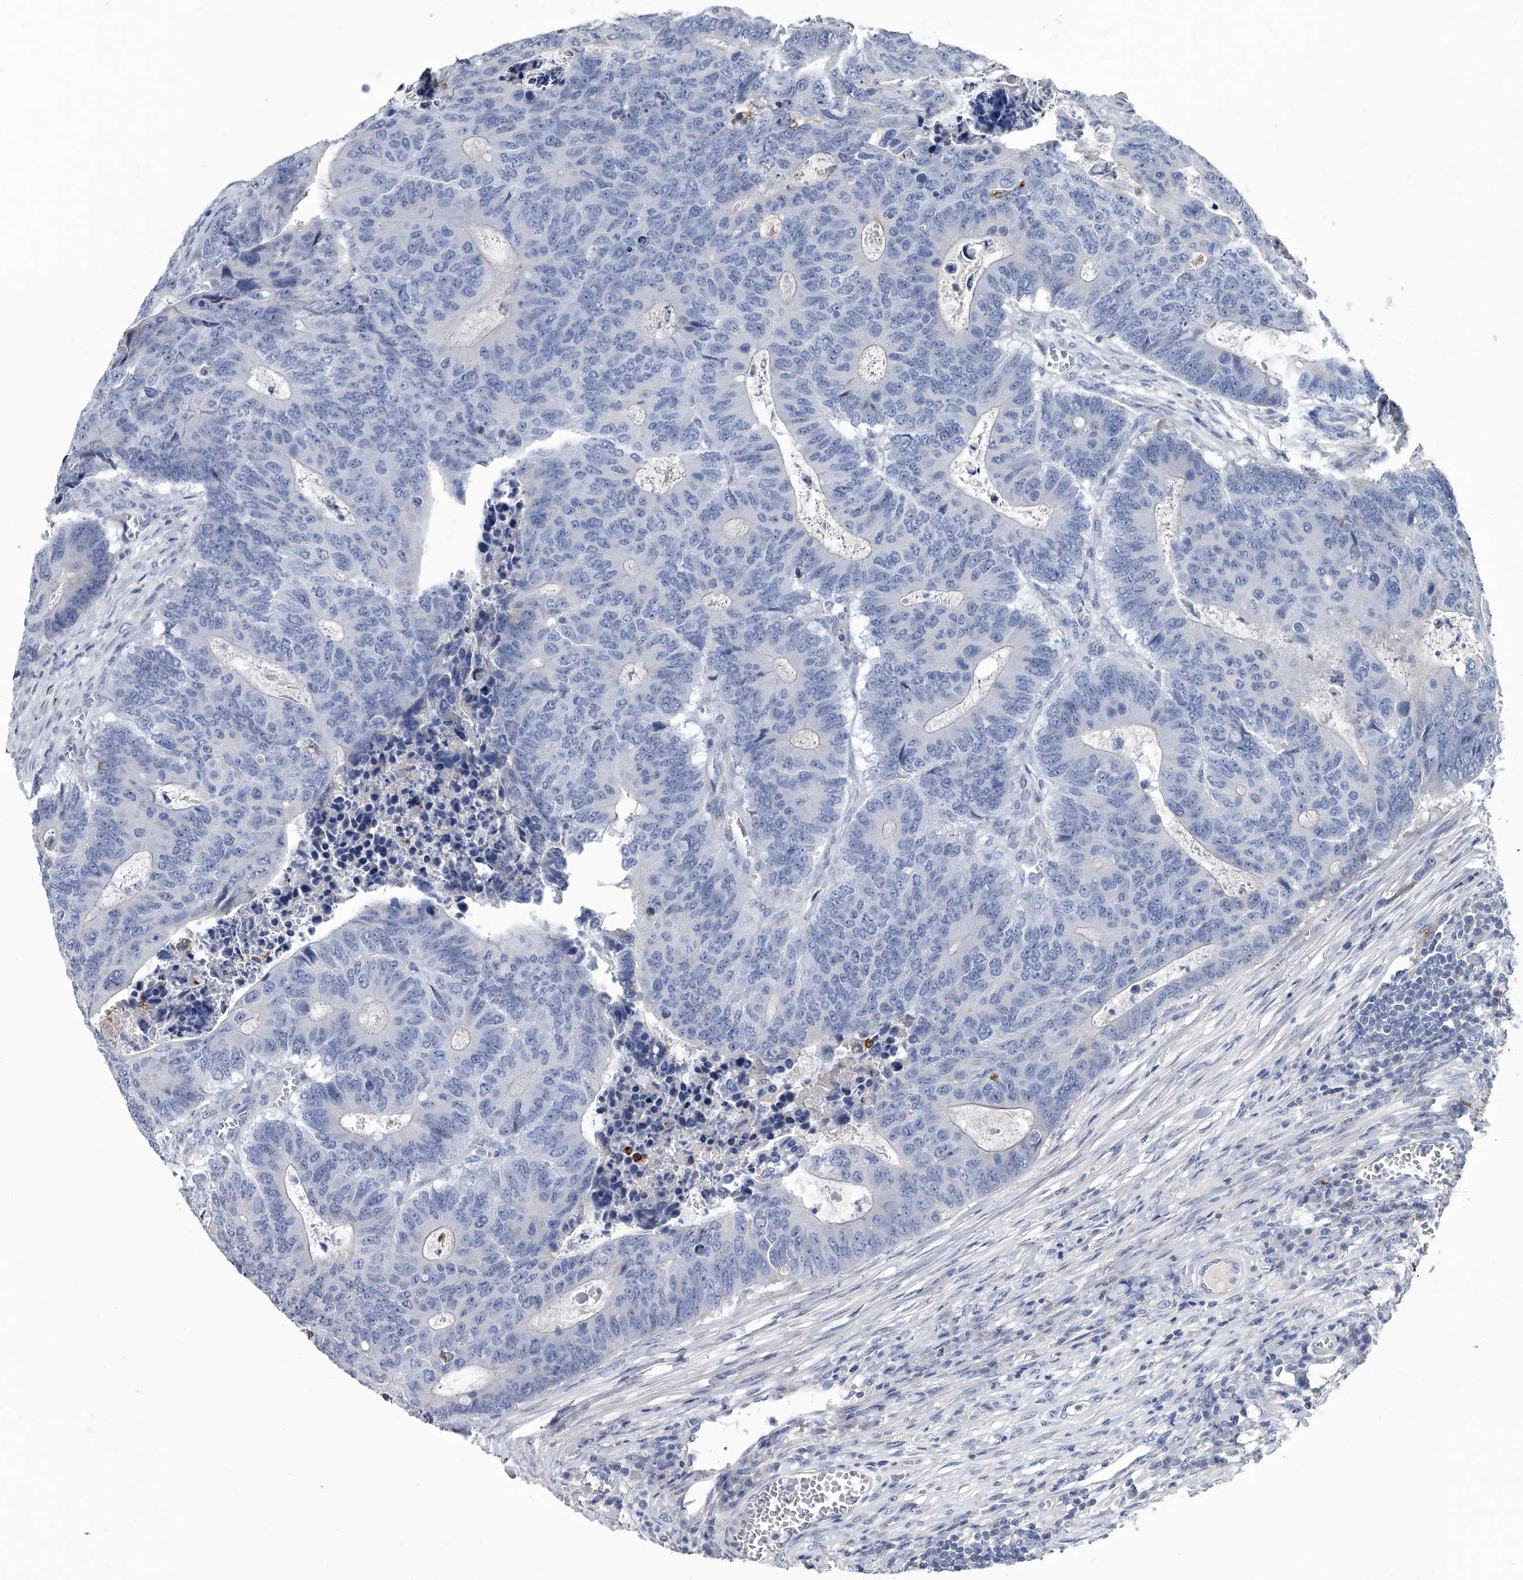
{"staining": {"intensity": "negative", "quantity": "none", "location": "none"}, "tissue": "colorectal cancer", "cell_type": "Tumor cells", "image_type": "cancer", "snomed": [{"axis": "morphology", "description": "Adenocarcinoma, NOS"}, {"axis": "topography", "description": "Colon"}], "caption": "Immunohistochemical staining of human colorectal cancer demonstrates no significant positivity in tumor cells.", "gene": "SPP1", "patient": {"sex": "male", "age": 87}}